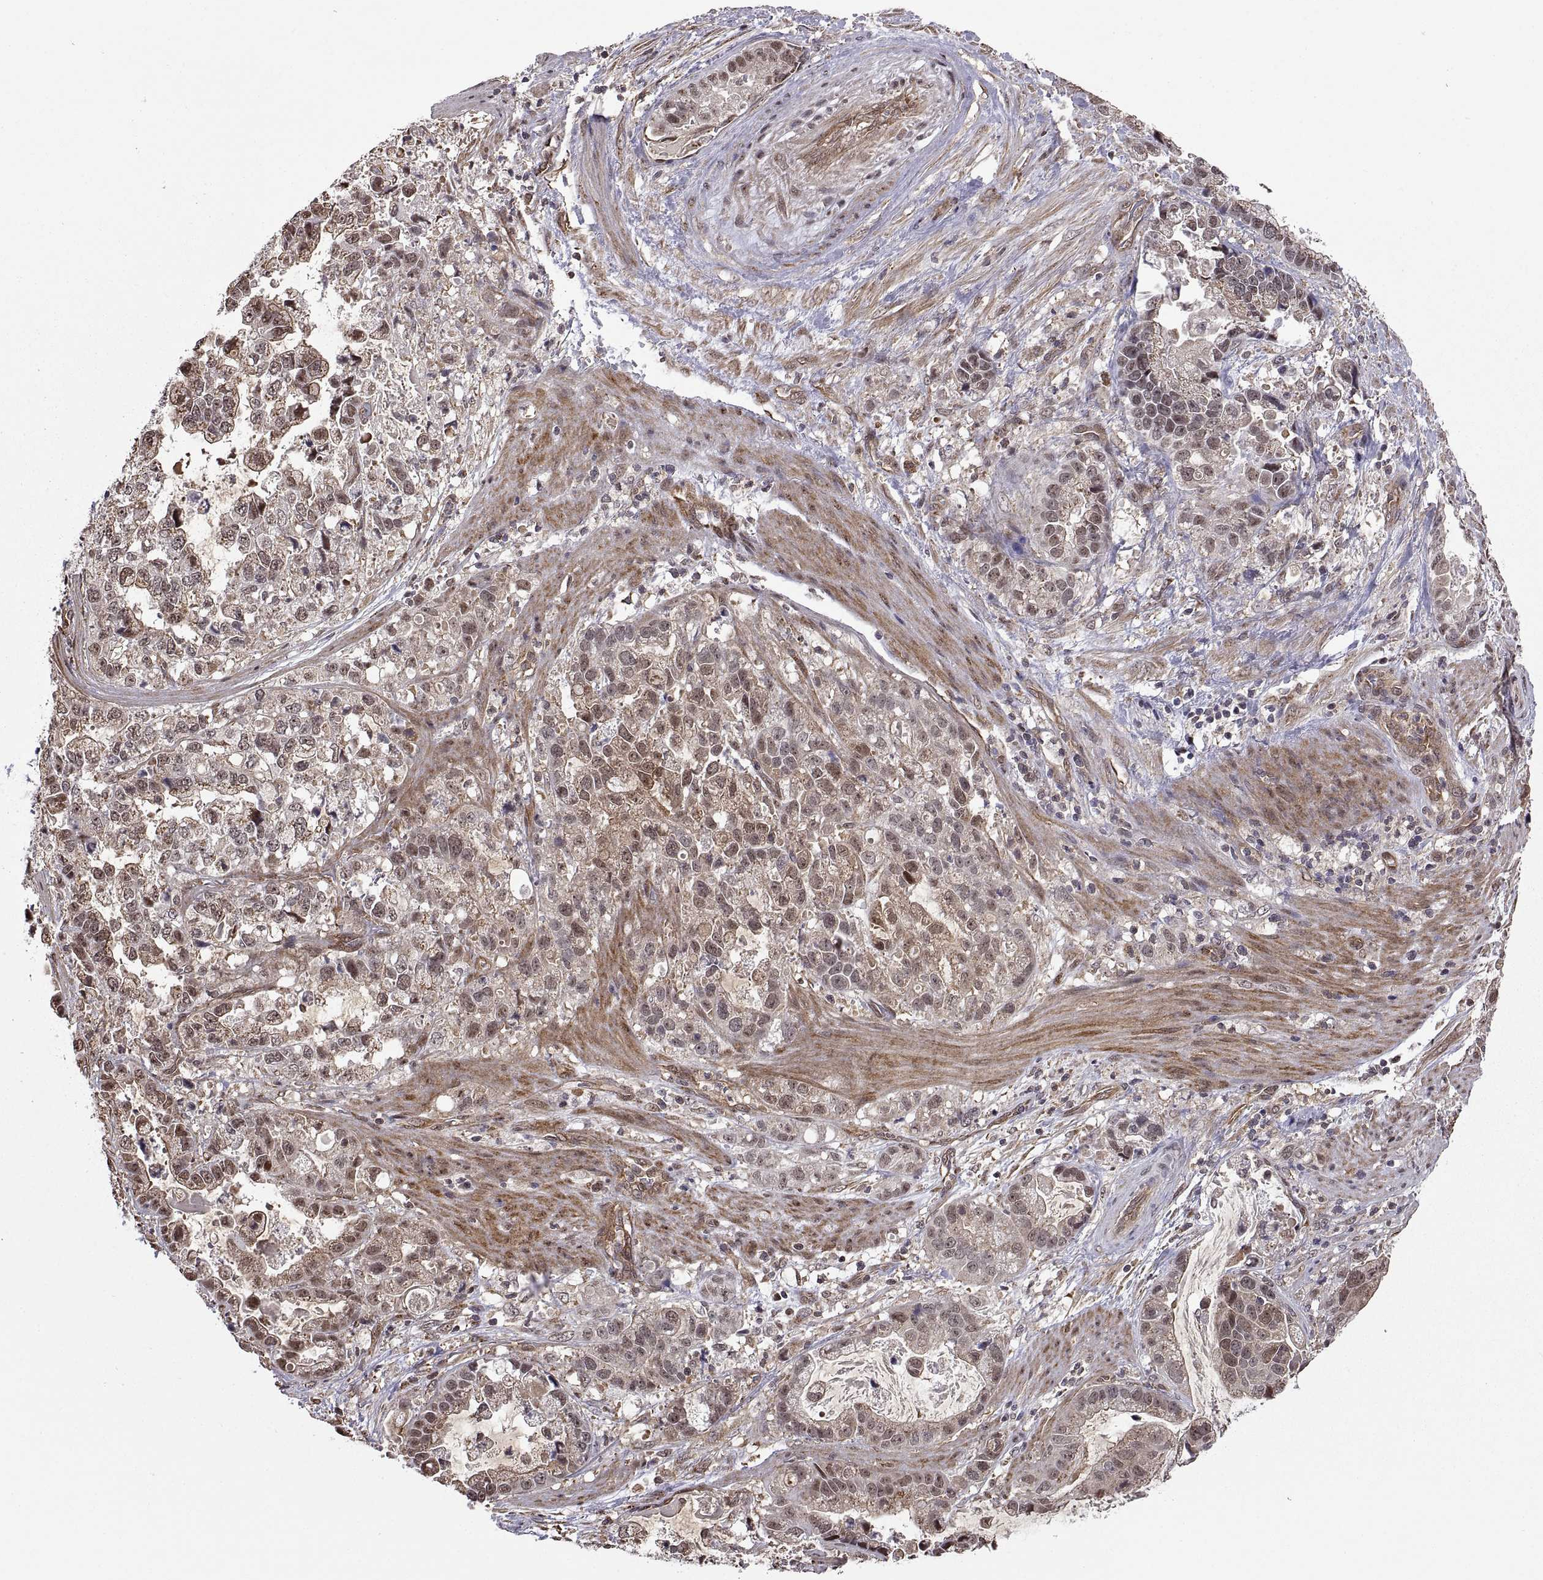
{"staining": {"intensity": "moderate", "quantity": "<25%", "location": "nuclear"}, "tissue": "stomach cancer", "cell_type": "Tumor cells", "image_type": "cancer", "snomed": [{"axis": "morphology", "description": "Adenocarcinoma, NOS"}, {"axis": "topography", "description": "Stomach"}], "caption": "An immunohistochemistry image of tumor tissue is shown. Protein staining in brown labels moderate nuclear positivity in stomach cancer (adenocarcinoma) within tumor cells. The protein of interest is shown in brown color, while the nuclei are stained blue.", "gene": "ARRB1", "patient": {"sex": "male", "age": 59}}